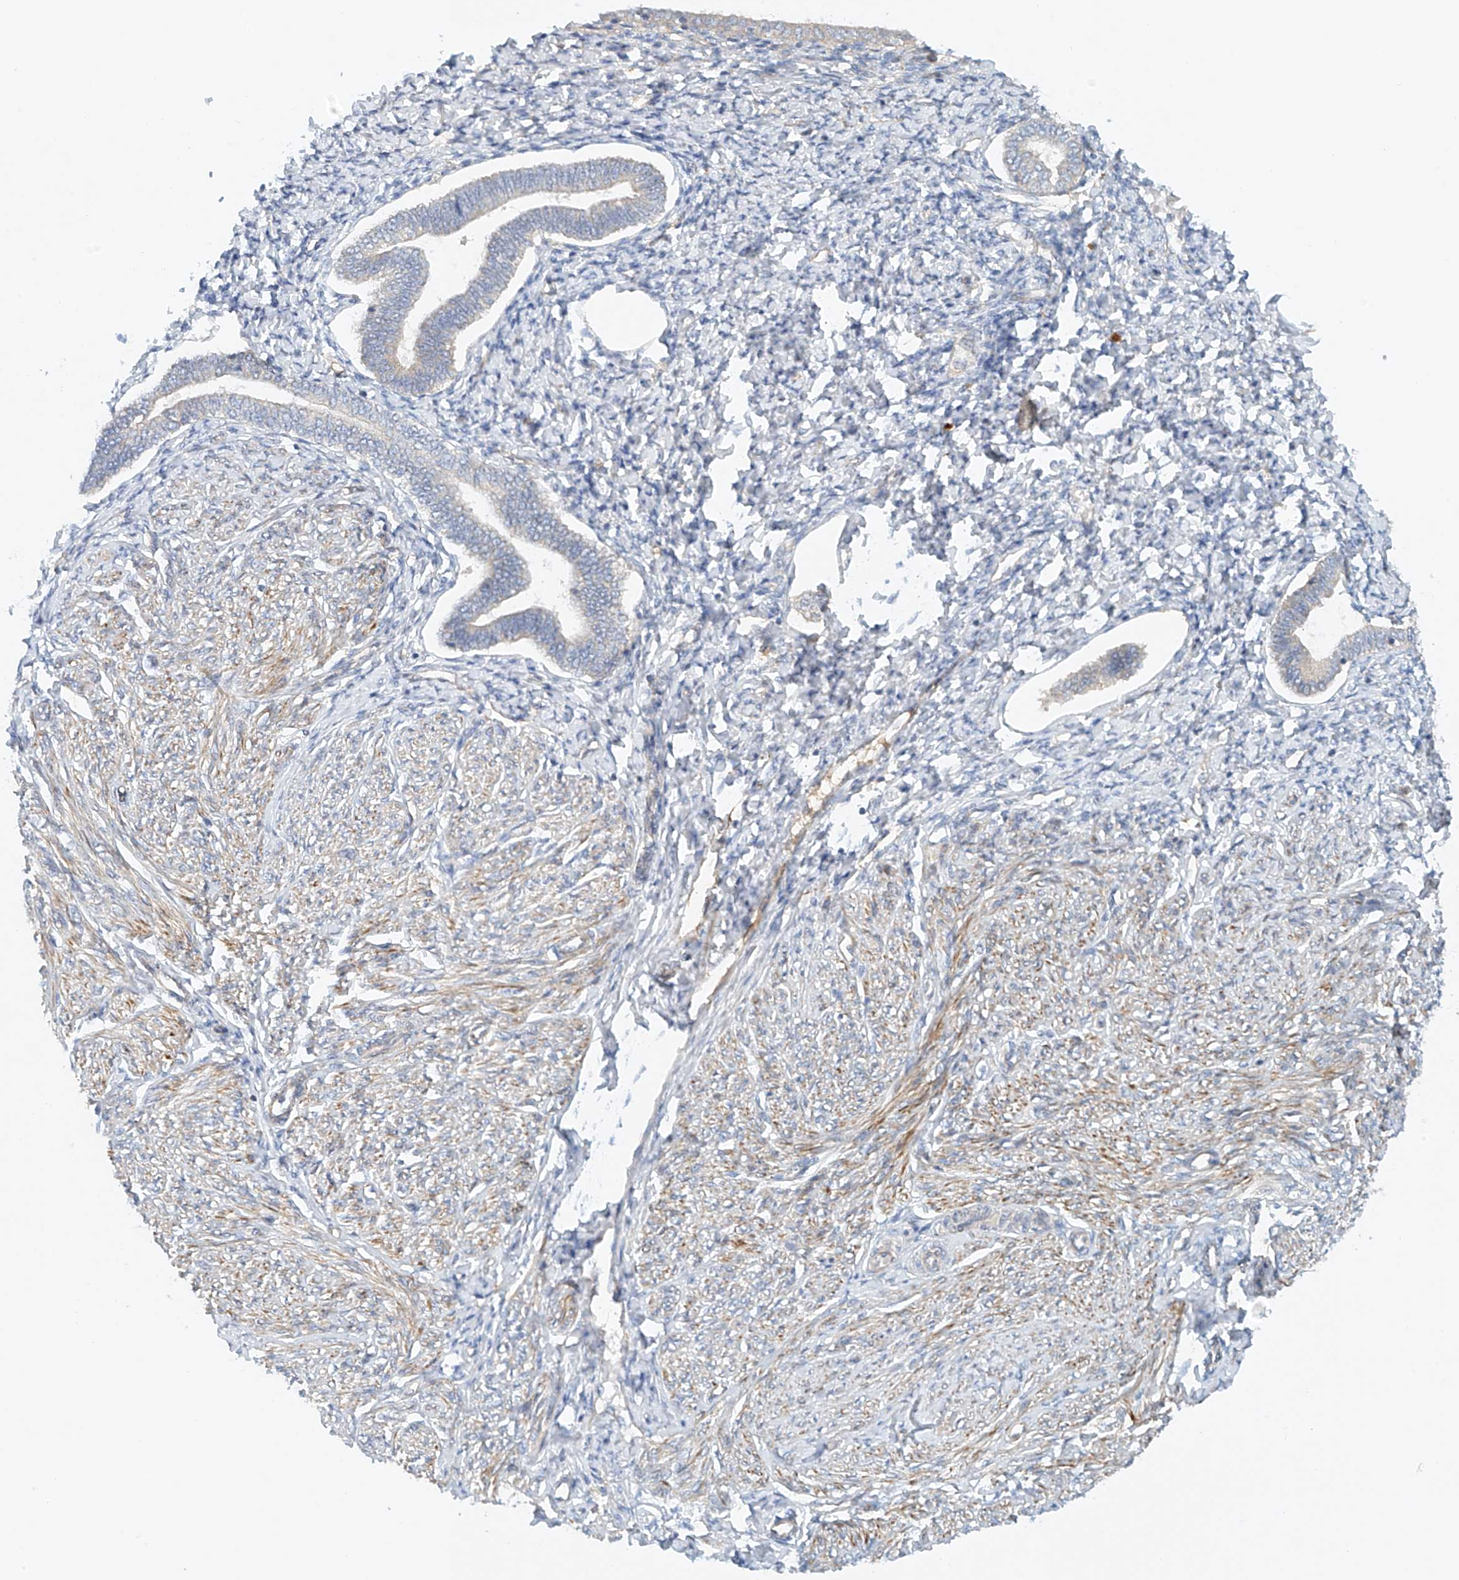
{"staining": {"intensity": "negative", "quantity": "none", "location": "none"}, "tissue": "endometrium", "cell_type": "Cells in endometrial stroma", "image_type": "normal", "snomed": [{"axis": "morphology", "description": "Normal tissue, NOS"}, {"axis": "topography", "description": "Endometrium"}], "caption": "This is a histopathology image of IHC staining of benign endometrium, which shows no expression in cells in endometrial stroma.", "gene": "ENSG00000266202", "patient": {"sex": "female", "age": 72}}